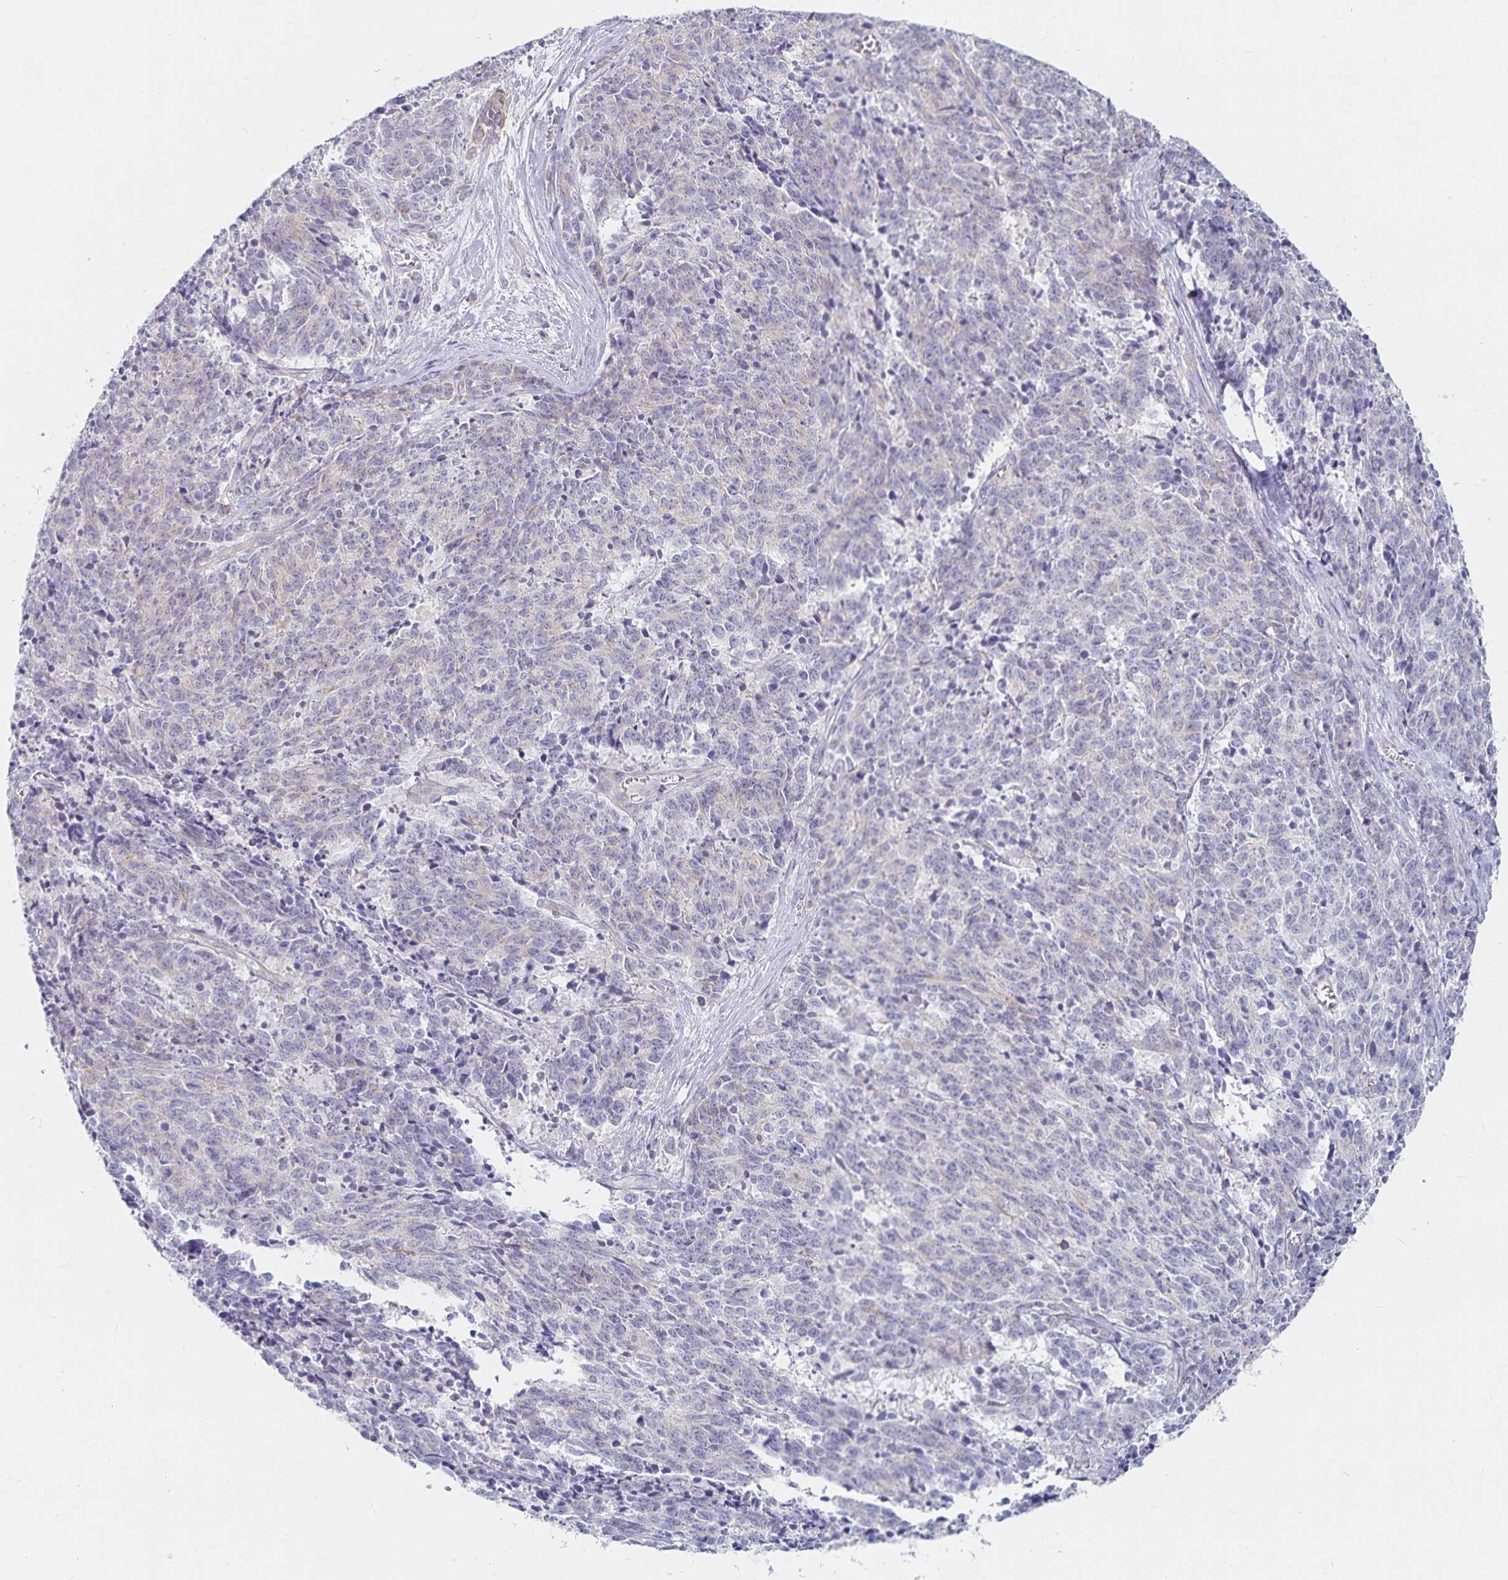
{"staining": {"intensity": "negative", "quantity": "none", "location": "none"}, "tissue": "cervical cancer", "cell_type": "Tumor cells", "image_type": "cancer", "snomed": [{"axis": "morphology", "description": "Squamous cell carcinoma, NOS"}, {"axis": "topography", "description": "Cervix"}], "caption": "This micrograph is of cervical cancer stained with immunohistochemistry to label a protein in brown with the nuclei are counter-stained blue. There is no expression in tumor cells.", "gene": "SFTPA1", "patient": {"sex": "female", "age": 29}}